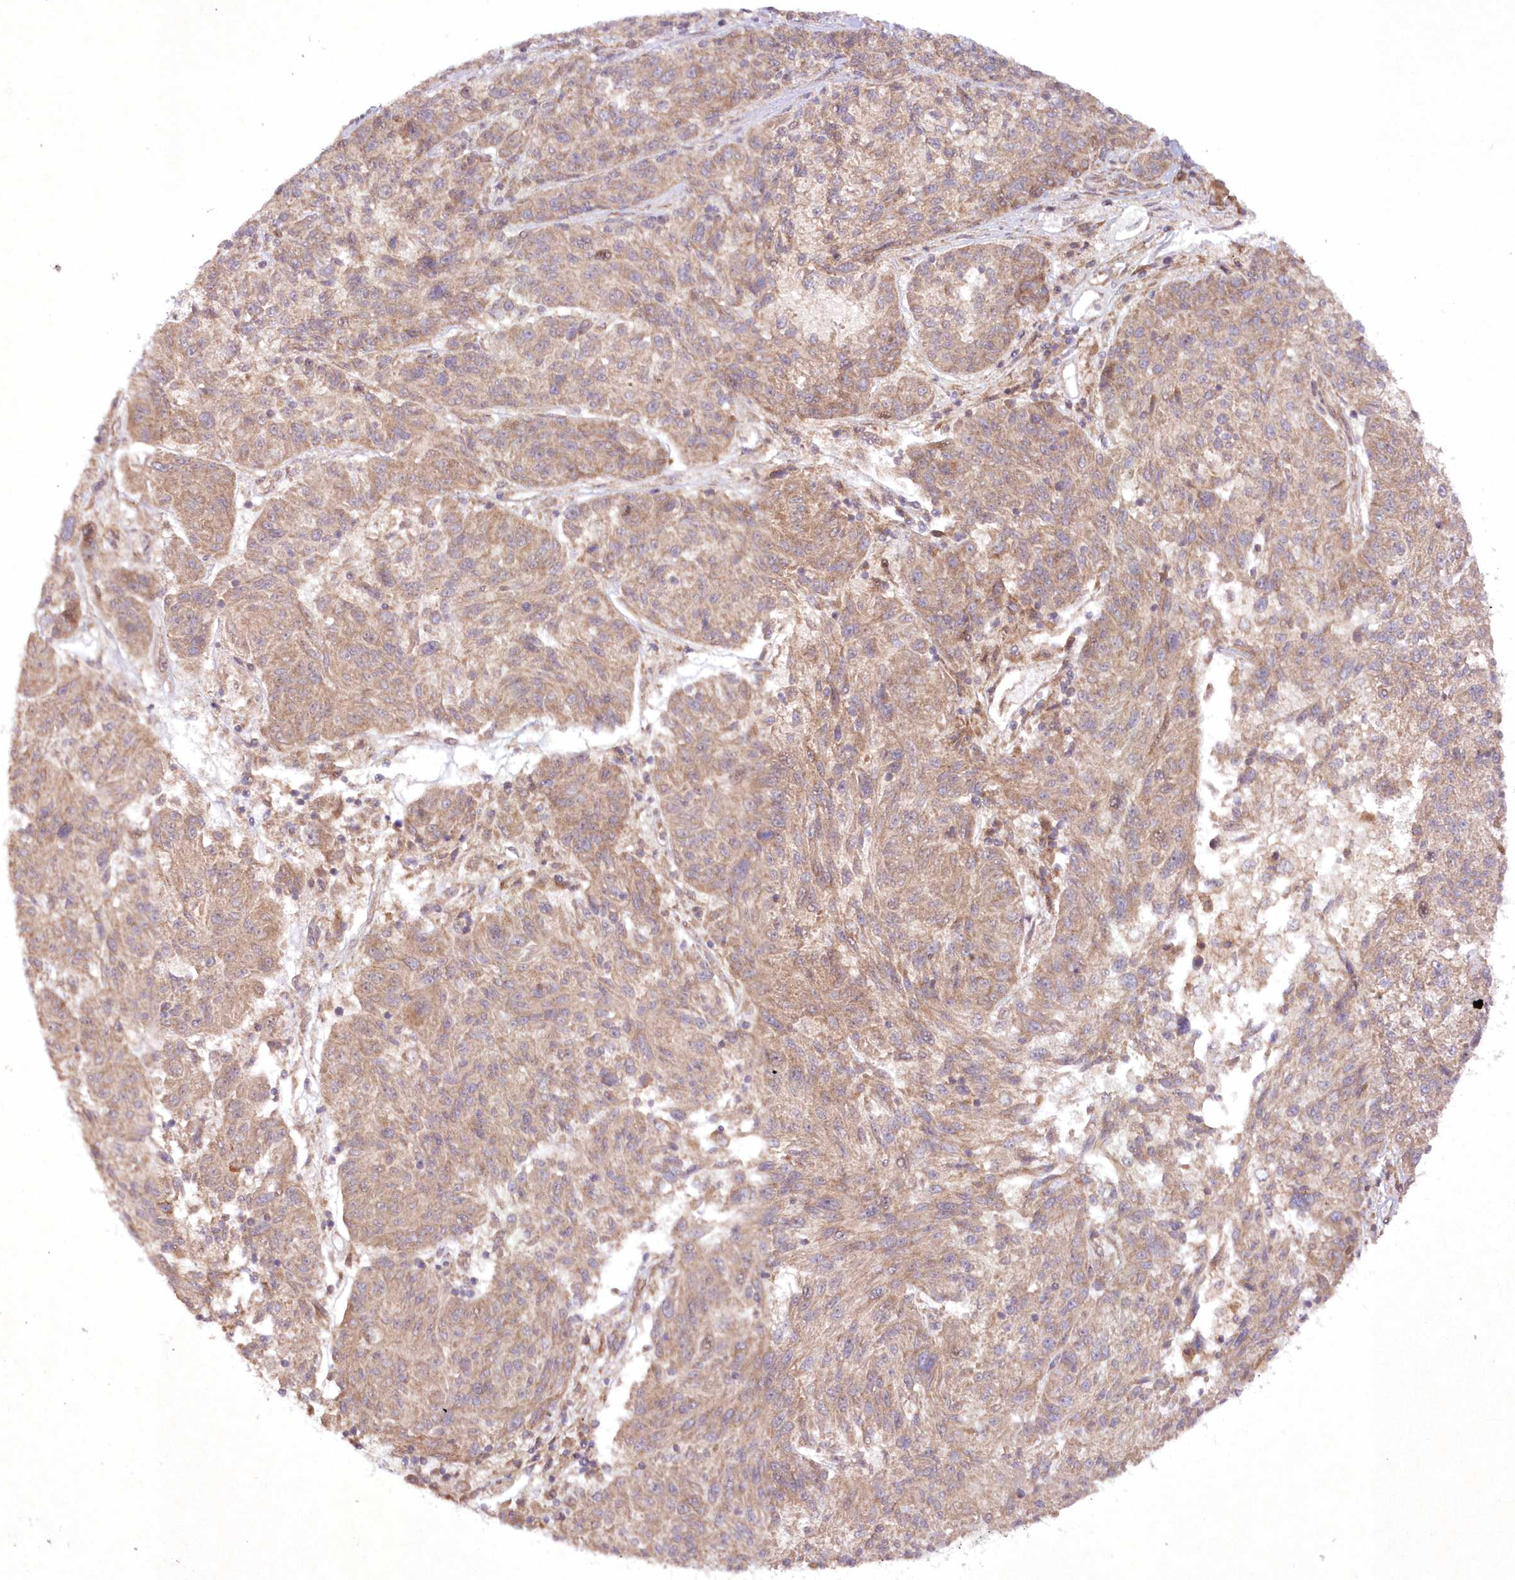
{"staining": {"intensity": "moderate", "quantity": "25%-75%", "location": "cytoplasmic/membranous"}, "tissue": "melanoma", "cell_type": "Tumor cells", "image_type": "cancer", "snomed": [{"axis": "morphology", "description": "Malignant melanoma, NOS"}, {"axis": "topography", "description": "Skin"}], "caption": "A photomicrograph showing moderate cytoplasmic/membranous positivity in approximately 25%-75% of tumor cells in melanoma, as visualized by brown immunohistochemical staining.", "gene": "APOM", "patient": {"sex": "male", "age": 53}}